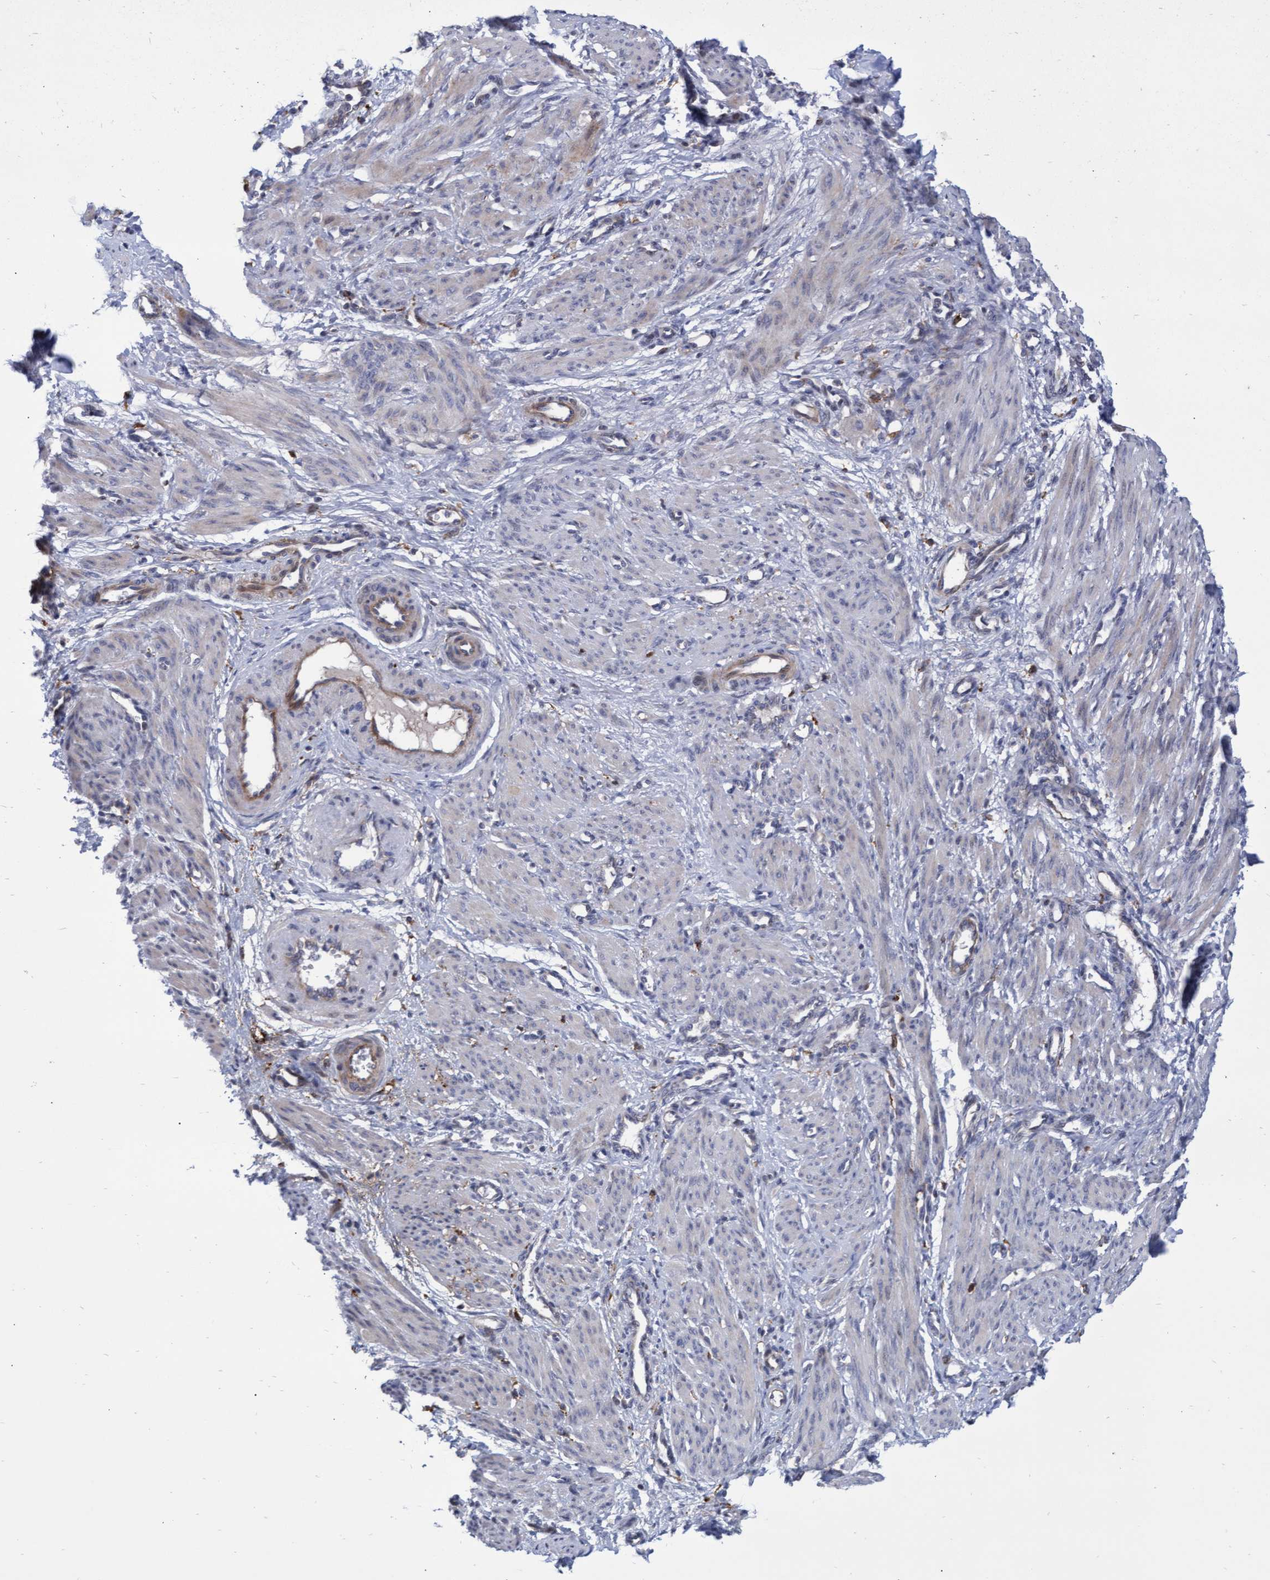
{"staining": {"intensity": "weak", "quantity": "<25%", "location": "cytoplasmic/membranous"}, "tissue": "smooth muscle", "cell_type": "Smooth muscle cells", "image_type": "normal", "snomed": [{"axis": "morphology", "description": "Normal tissue, NOS"}, {"axis": "topography", "description": "Endometrium"}], "caption": "This is a image of immunohistochemistry staining of unremarkable smooth muscle, which shows no staining in smooth muscle cells. (Stains: DAB immunohistochemistry (IHC) with hematoxylin counter stain, Microscopy: brightfield microscopy at high magnification).", "gene": "ABCF2", "patient": {"sex": "female", "age": 33}}